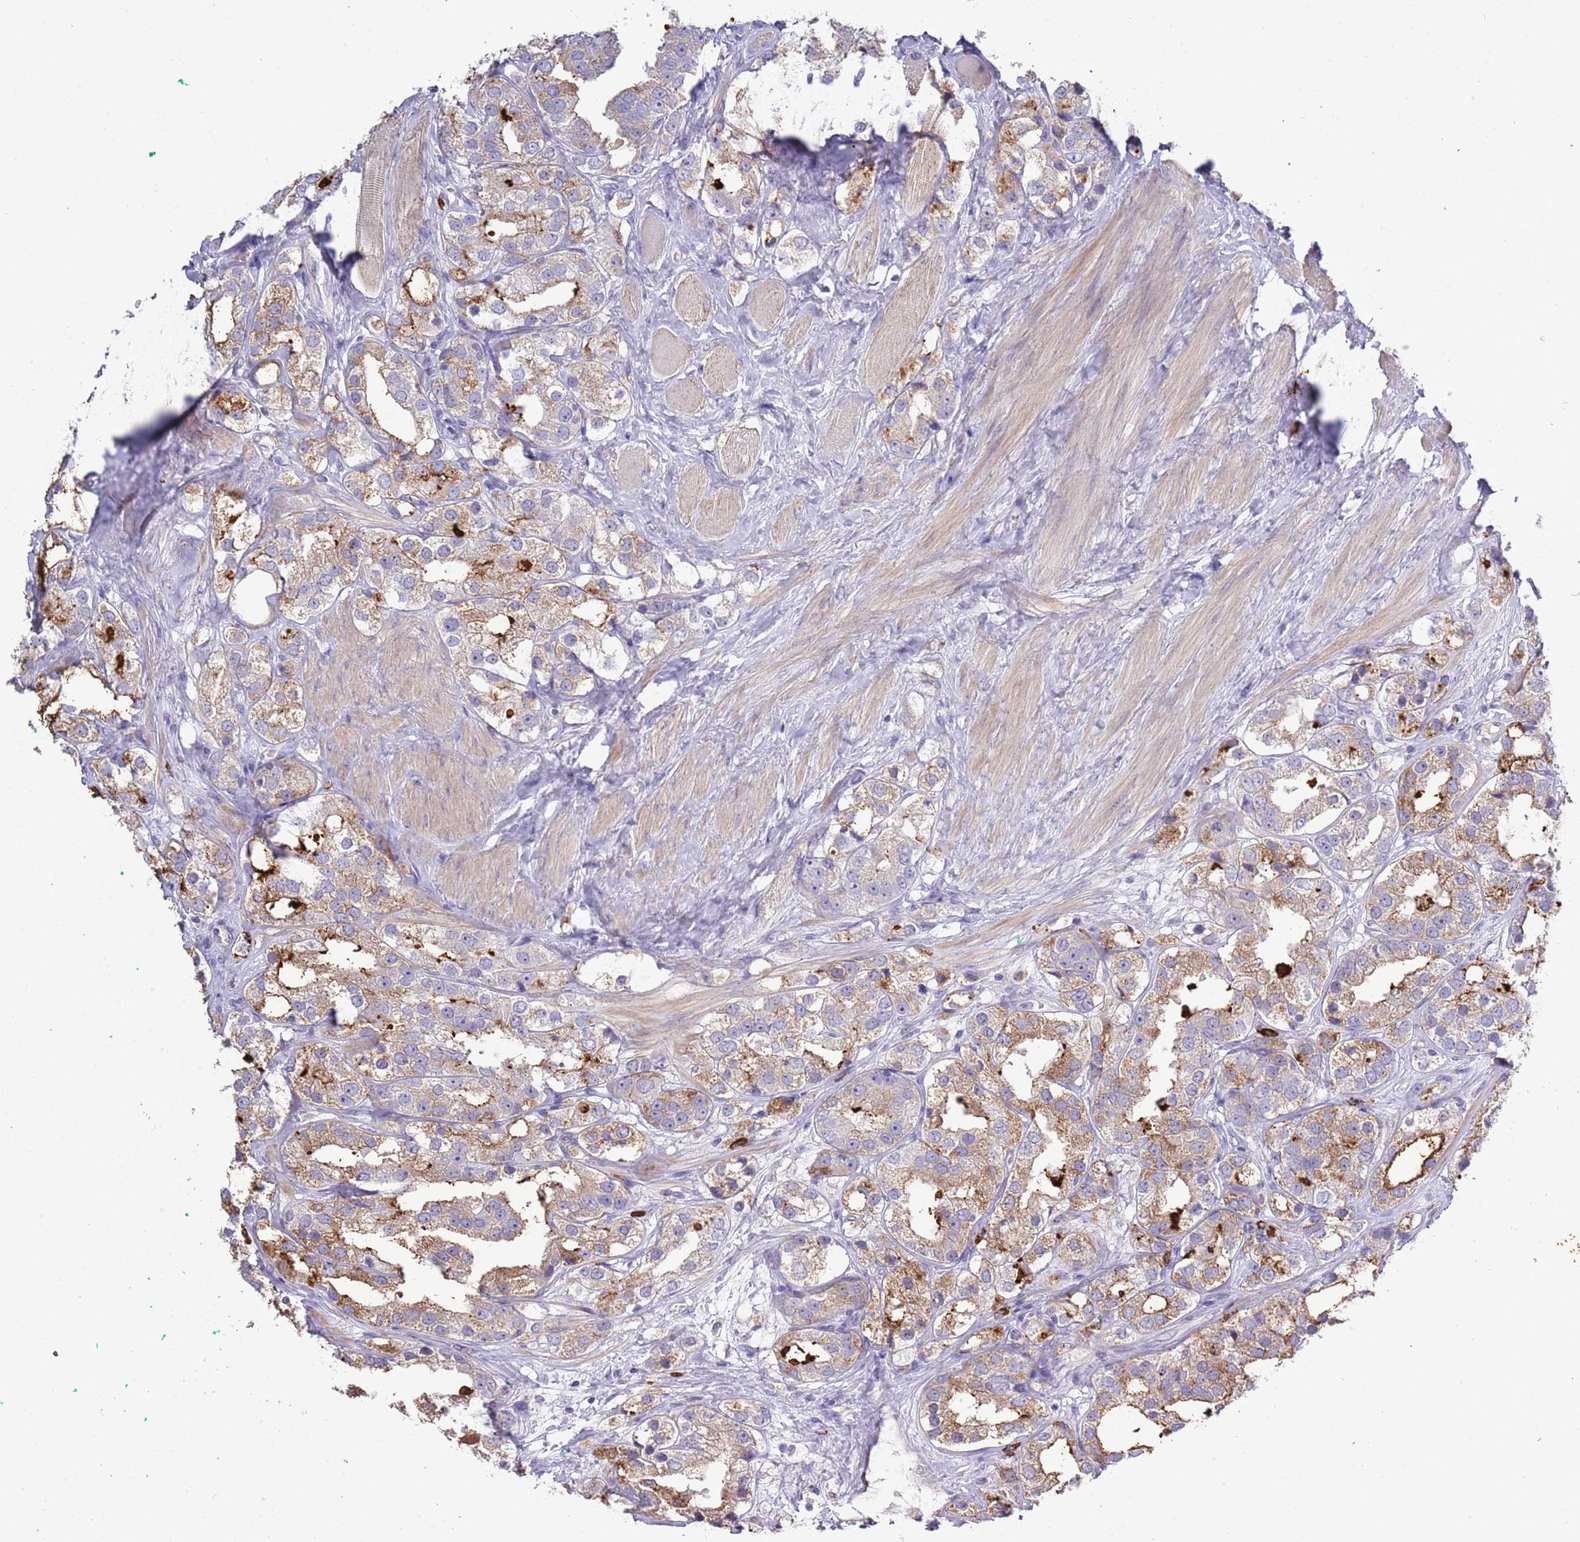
{"staining": {"intensity": "moderate", "quantity": ">75%", "location": "cytoplasmic/membranous"}, "tissue": "prostate cancer", "cell_type": "Tumor cells", "image_type": "cancer", "snomed": [{"axis": "morphology", "description": "Adenocarcinoma, NOS"}, {"axis": "topography", "description": "Prostate"}], "caption": "Immunohistochemical staining of prostate cancer shows medium levels of moderate cytoplasmic/membranous expression in approximately >75% of tumor cells.", "gene": "P2RY13", "patient": {"sex": "male", "age": 79}}